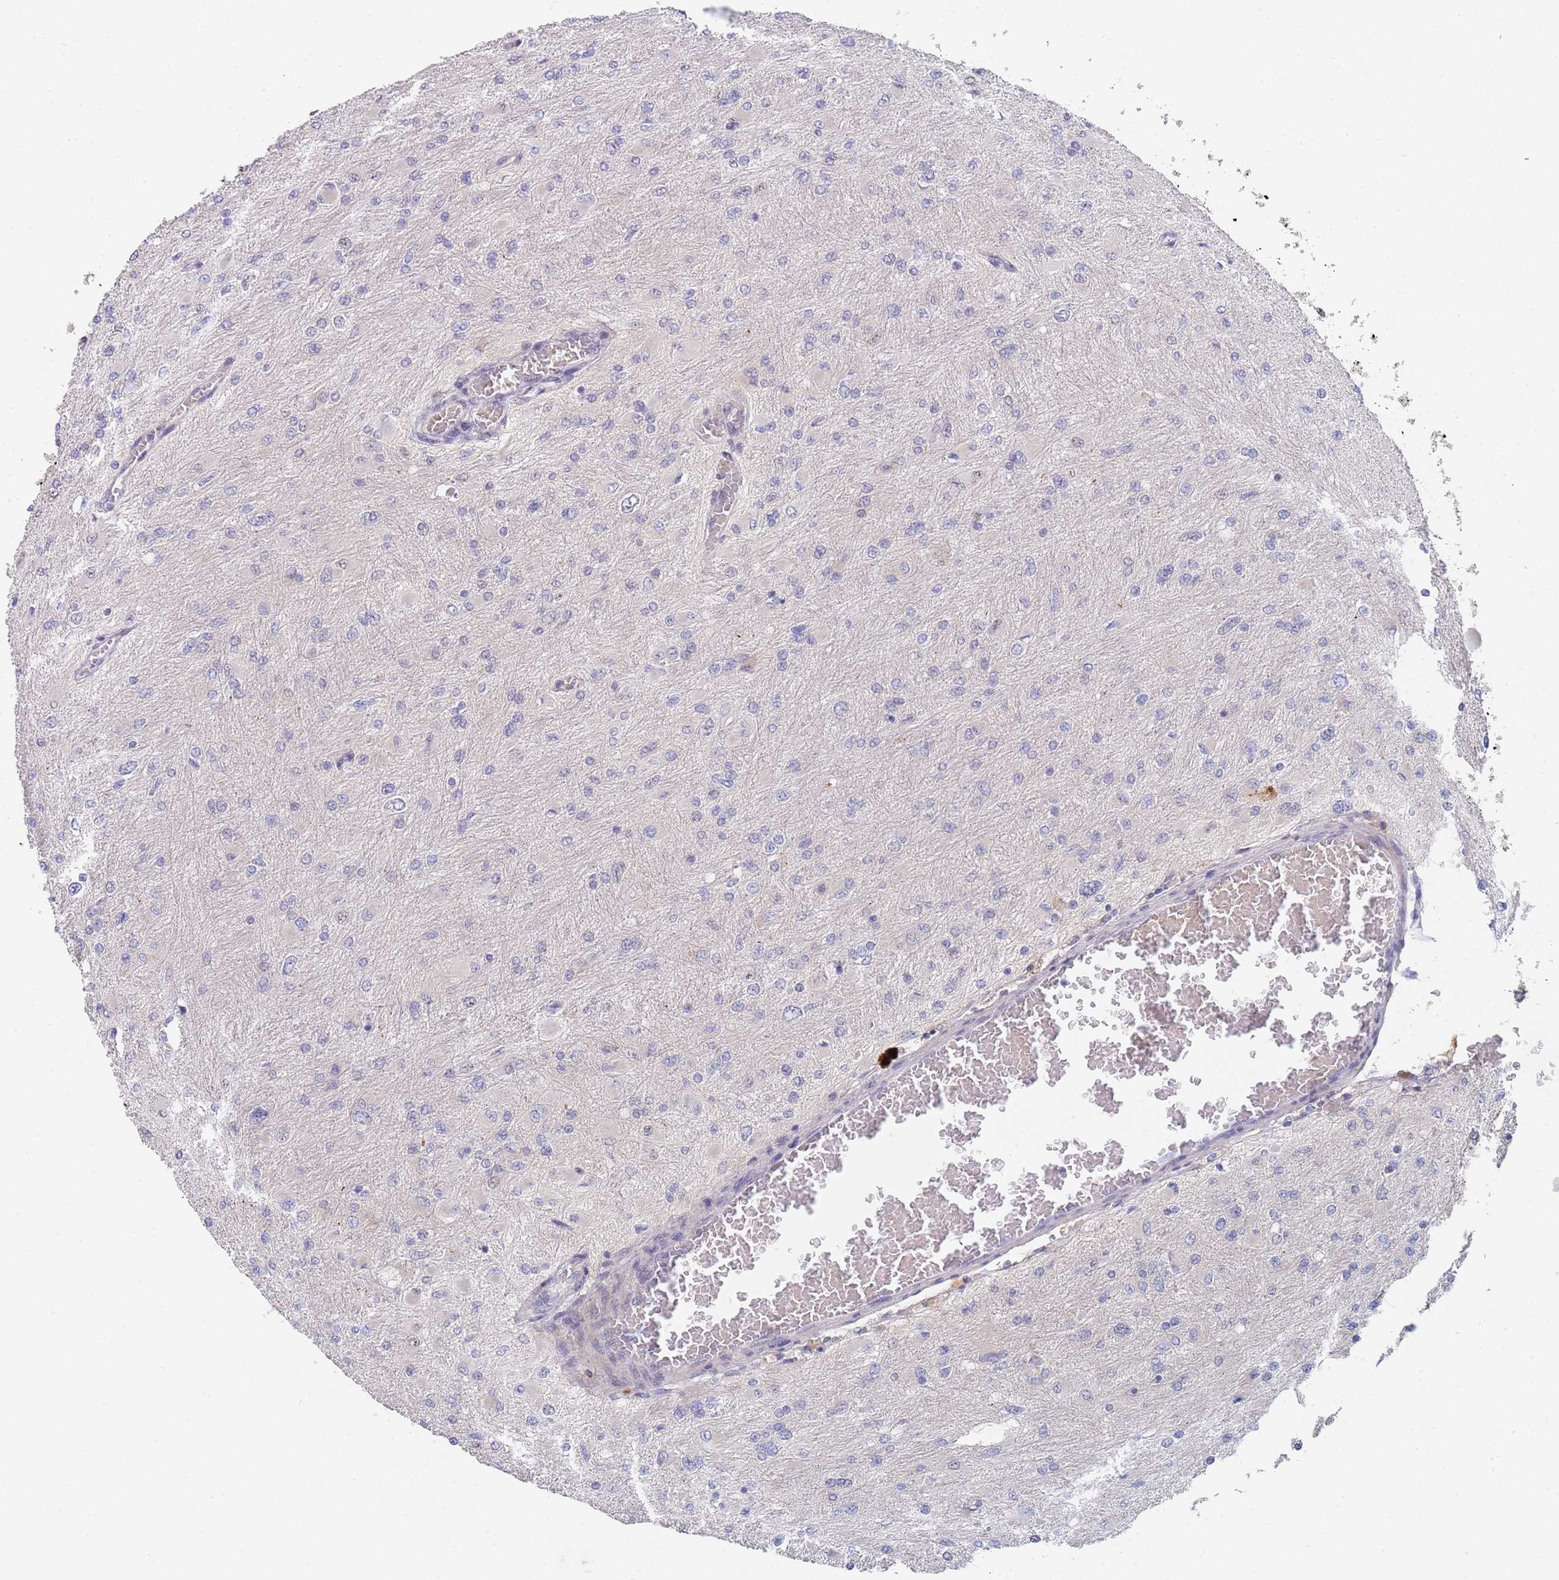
{"staining": {"intensity": "negative", "quantity": "none", "location": "none"}, "tissue": "glioma", "cell_type": "Tumor cells", "image_type": "cancer", "snomed": [{"axis": "morphology", "description": "Glioma, malignant, High grade"}, {"axis": "topography", "description": "Cerebral cortex"}], "caption": "Immunohistochemical staining of human malignant glioma (high-grade) displays no significant positivity in tumor cells.", "gene": "PLCL2", "patient": {"sex": "female", "age": 36}}